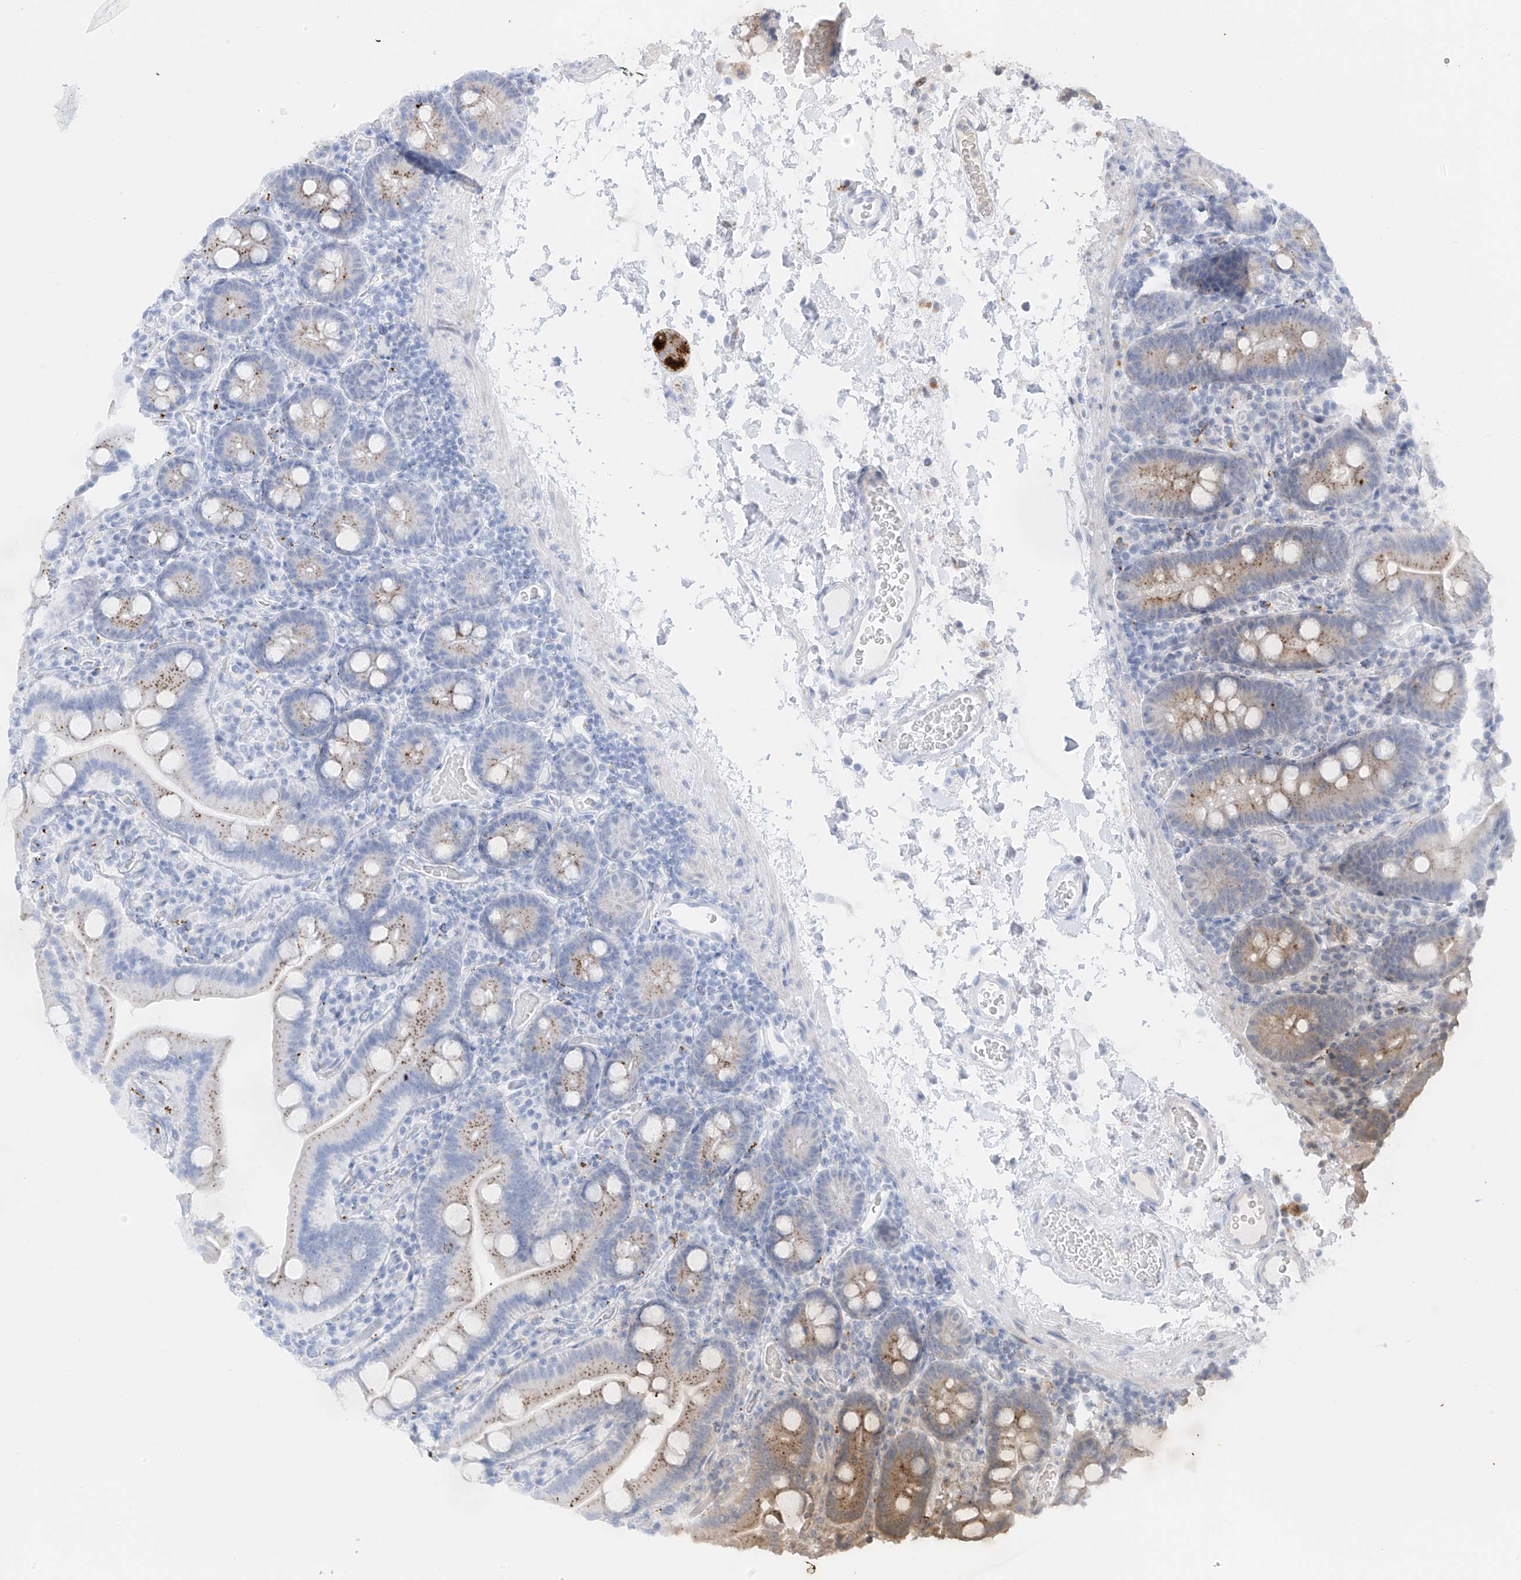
{"staining": {"intensity": "moderate", "quantity": "25%-75%", "location": "cytoplasmic/membranous"}, "tissue": "duodenum", "cell_type": "Glandular cells", "image_type": "normal", "snomed": [{"axis": "morphology", "description": "Normal tissue, NOS"}, {"axis": "topography", "description": "Duodenum"}], "caption": "Benign duodenum was stained to show a protein in brown. There is medium levels of moderate cytoplasmic/membranous positivity in about 25%-75% of glandular cells.", "gene": "PSPH", "patient": {"sex": "male", "age": 55}}